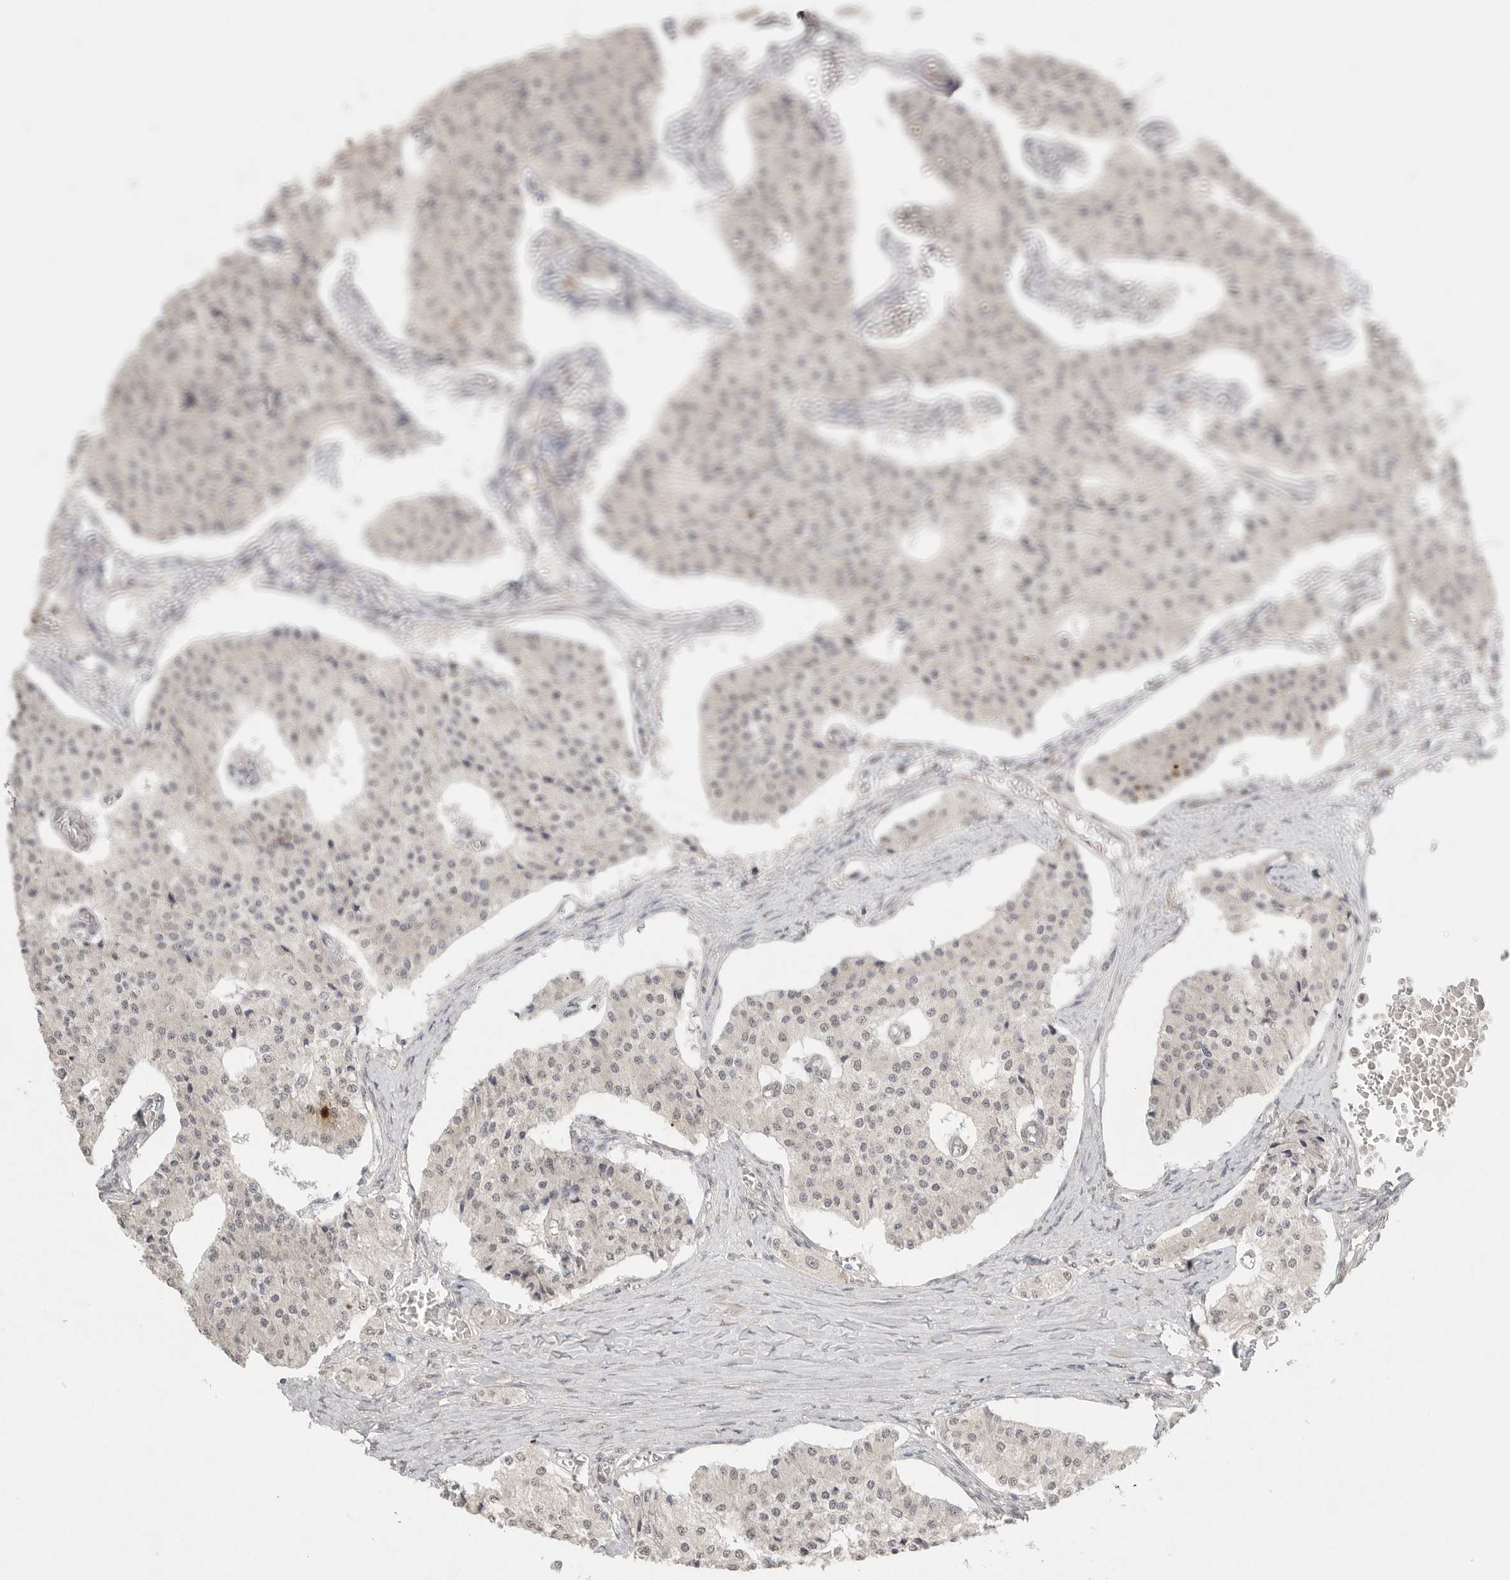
{"staining": {"intensity": "negative", "quantity": "none", "location": "none"}, "tissue": "carcinoid", "cell_type": "Tumor cells", "image_type": "cancer", "snomed": [{"axis": "morphology", "description": "Carcinoid, malignant, NOS"}, {"axis": "topography", "description": "Colon"}], "caption": "The image shows no significant expression in tumor cells of carcinoid (malignant).", "gene": "KLK5", "patient": {"sex": "female", "age": 52}}